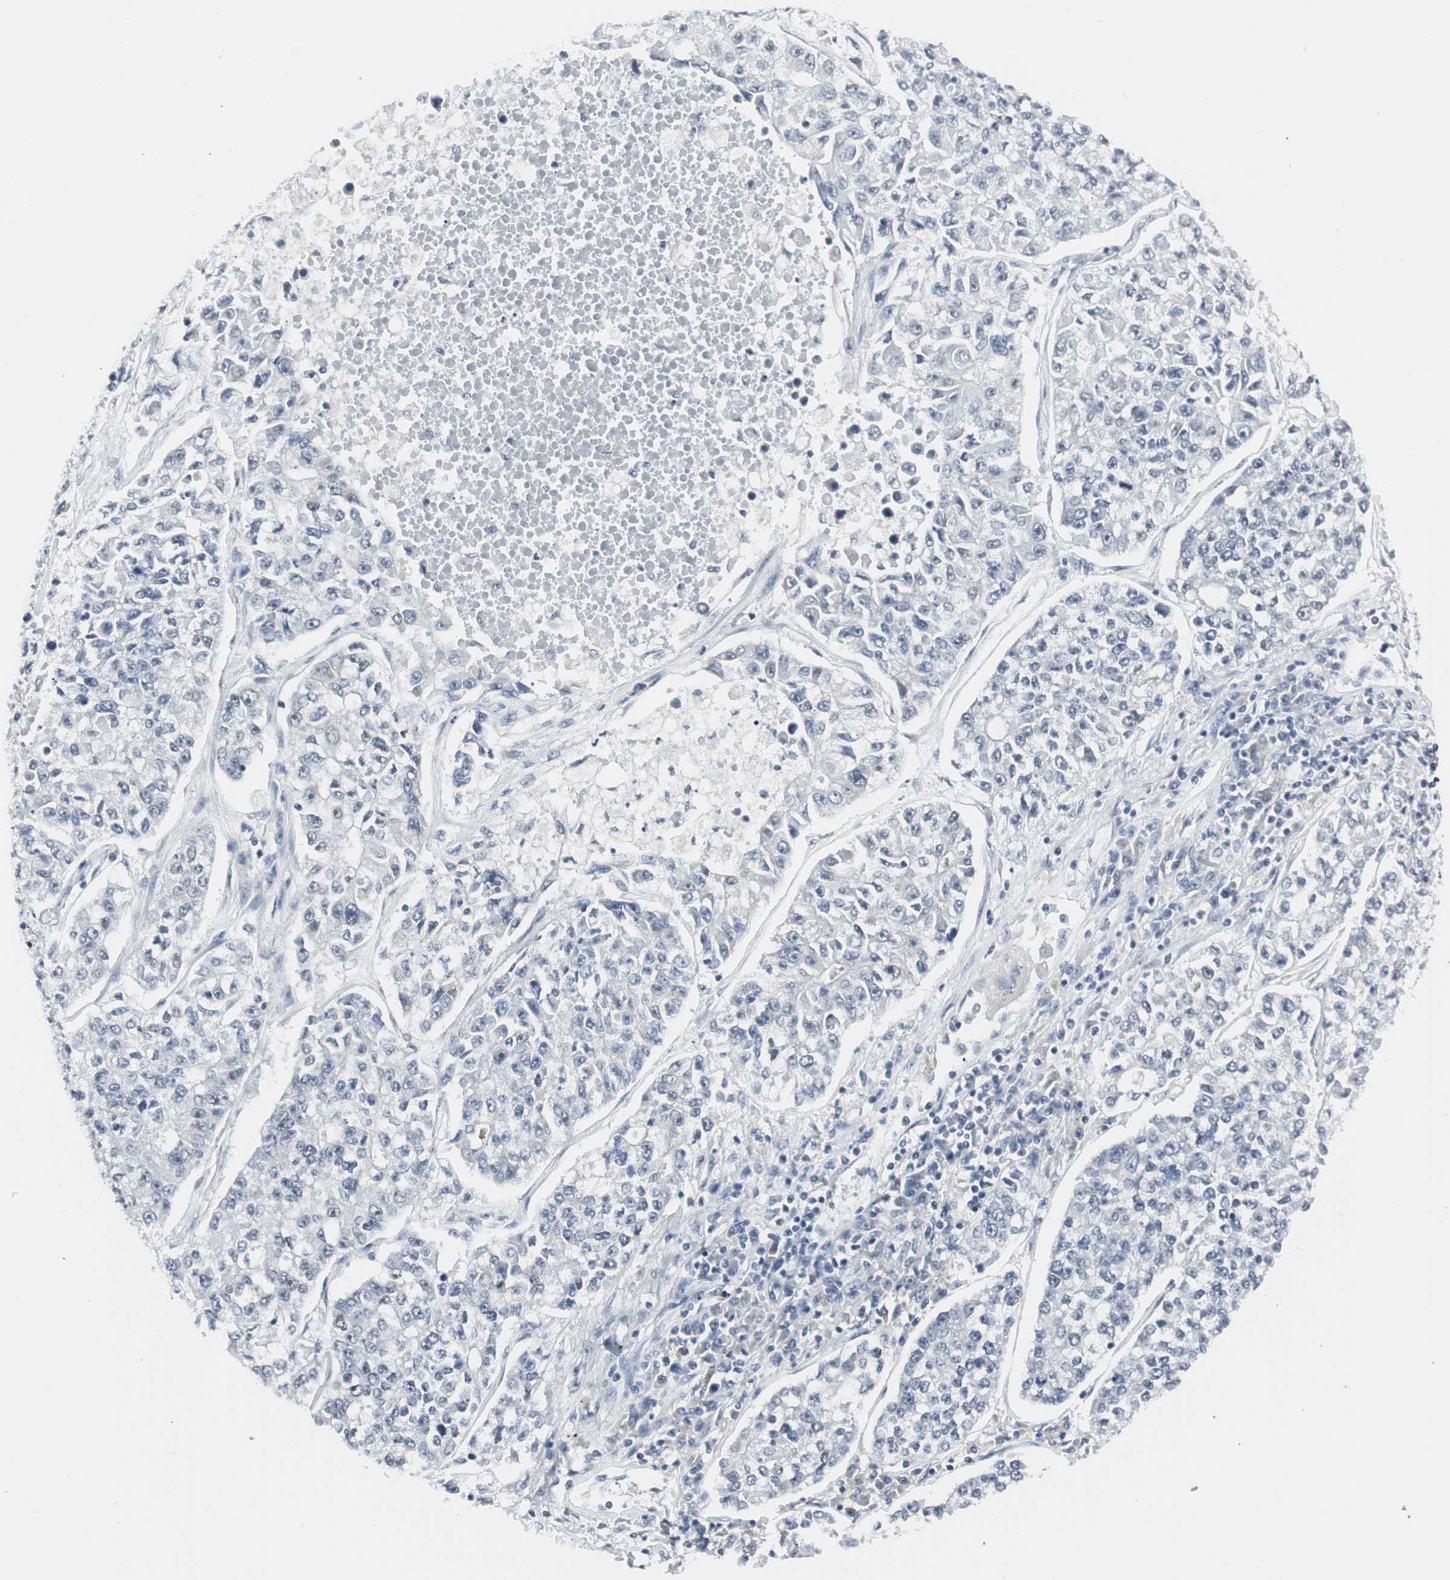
{"staining": {"intensity": "negative", "quantity": "none", "location": "none"}, "tissue": "lung cancer", "cell_type": "Tumor cells", "image_type": "cancer", "snomed": [{"axis": "morphology", "description": "Adenocarcinoma, NOS"}, {"axis": "topography", "description": "Lung"}], "caption": "A photomicrograph of adenocarcinoma (lung) stained for a protein shows no brown staining in tumor cells.", "gene": "ZBTB7B", "patient": {"sex": "male", "age": 49}}